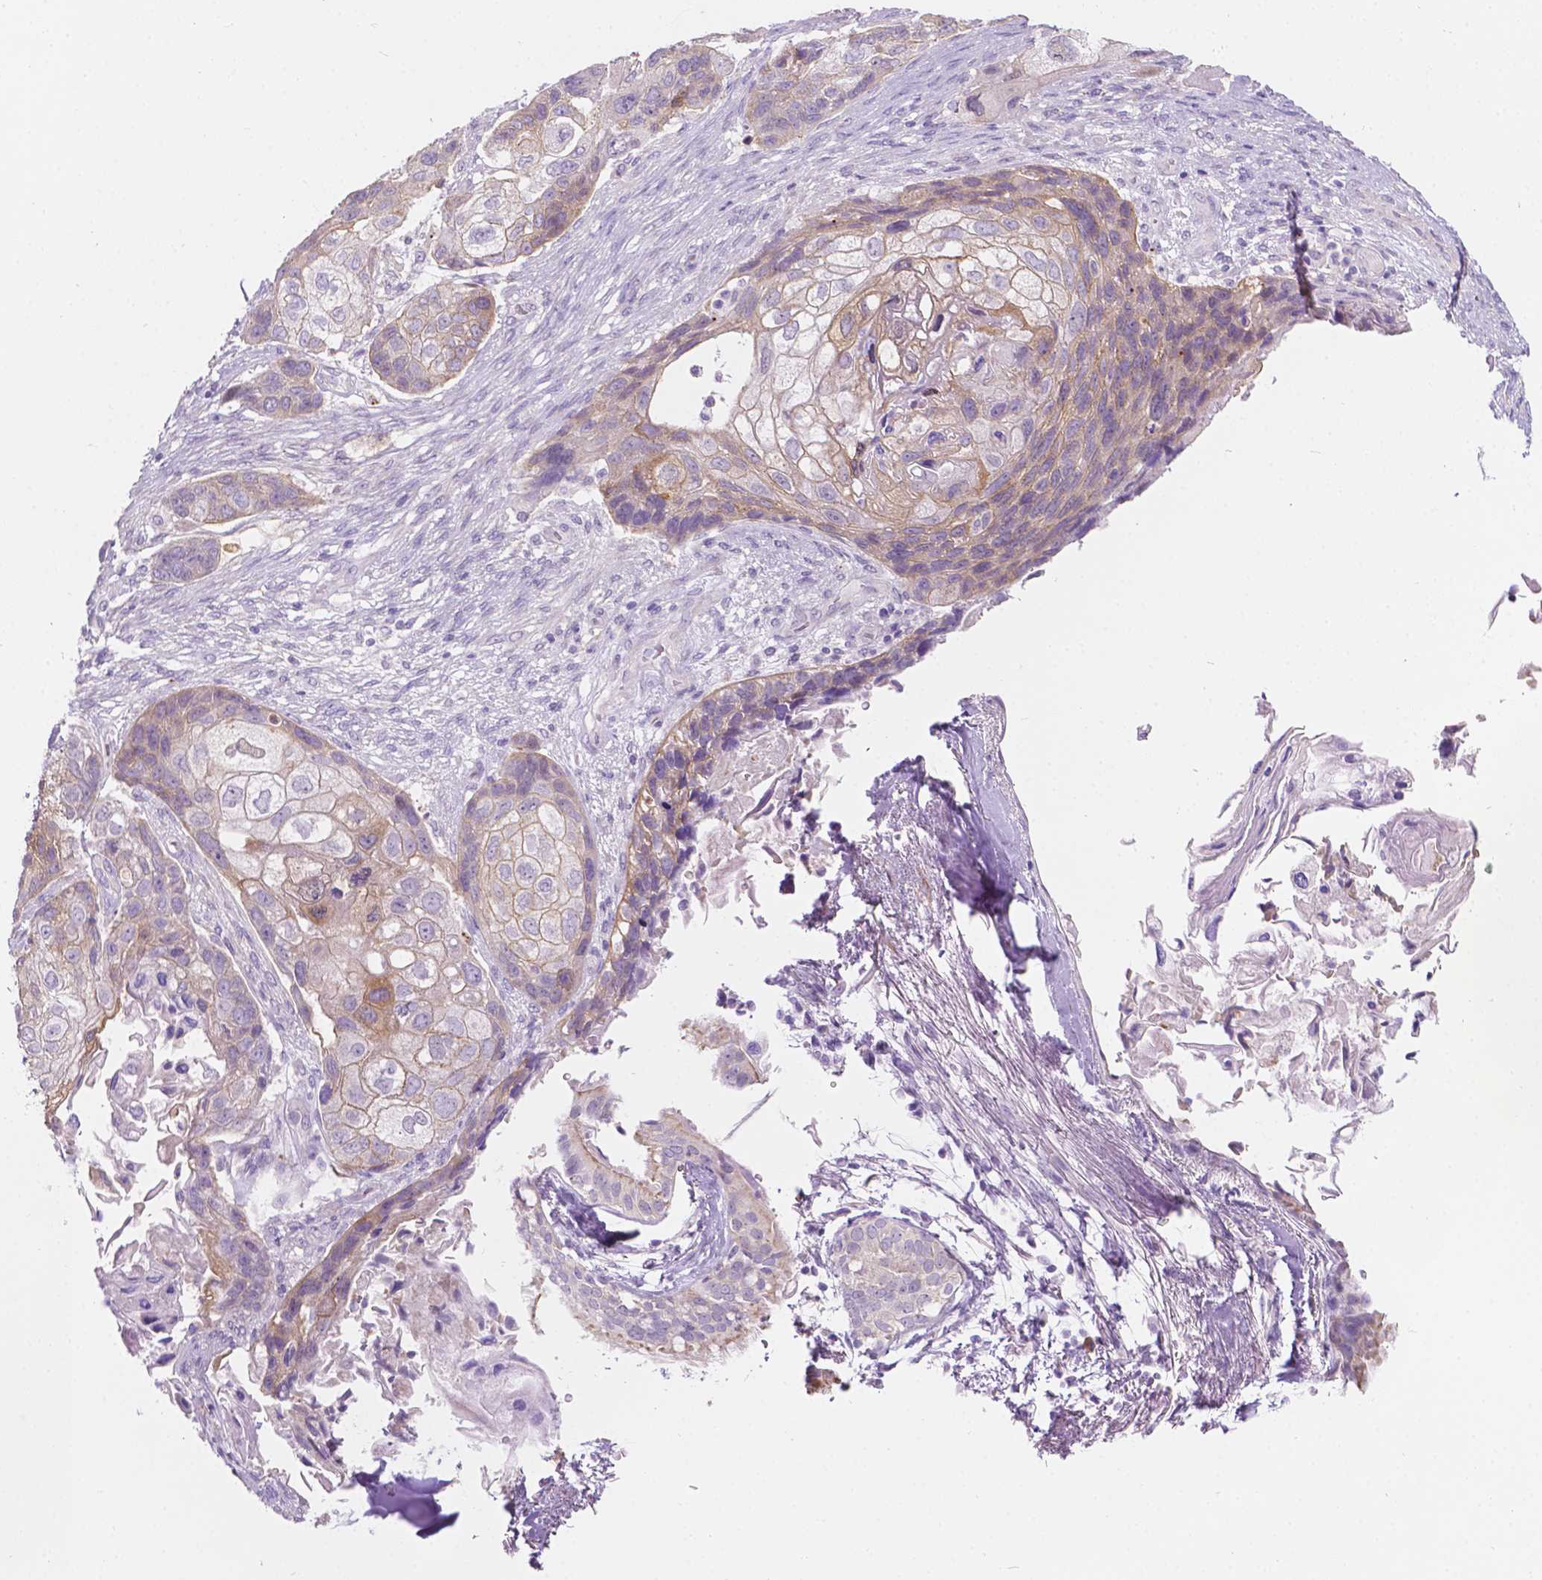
{"staining": {"intensity": "moderate", "quantity": "<25%", "location": "cytoplasmic/membranous"}, "tissue": "lung cancer", "cell_type": "Tumor cells", "image_type": "cancer", "snomed": [{"axis": "morphology", "description": "Squamous cell carcinoma, NOS"}, {"axis": "topography", "description": "Lung"}], "caption": "Squamous cell carcinoma (lung) tissue shows moderate cytoplasmic/membranous positivity in about <25% of tumor cells Nuclei are stained in blue.", "gene": "NOS1AP", "patient": {"sex": "male", "age": 69}}